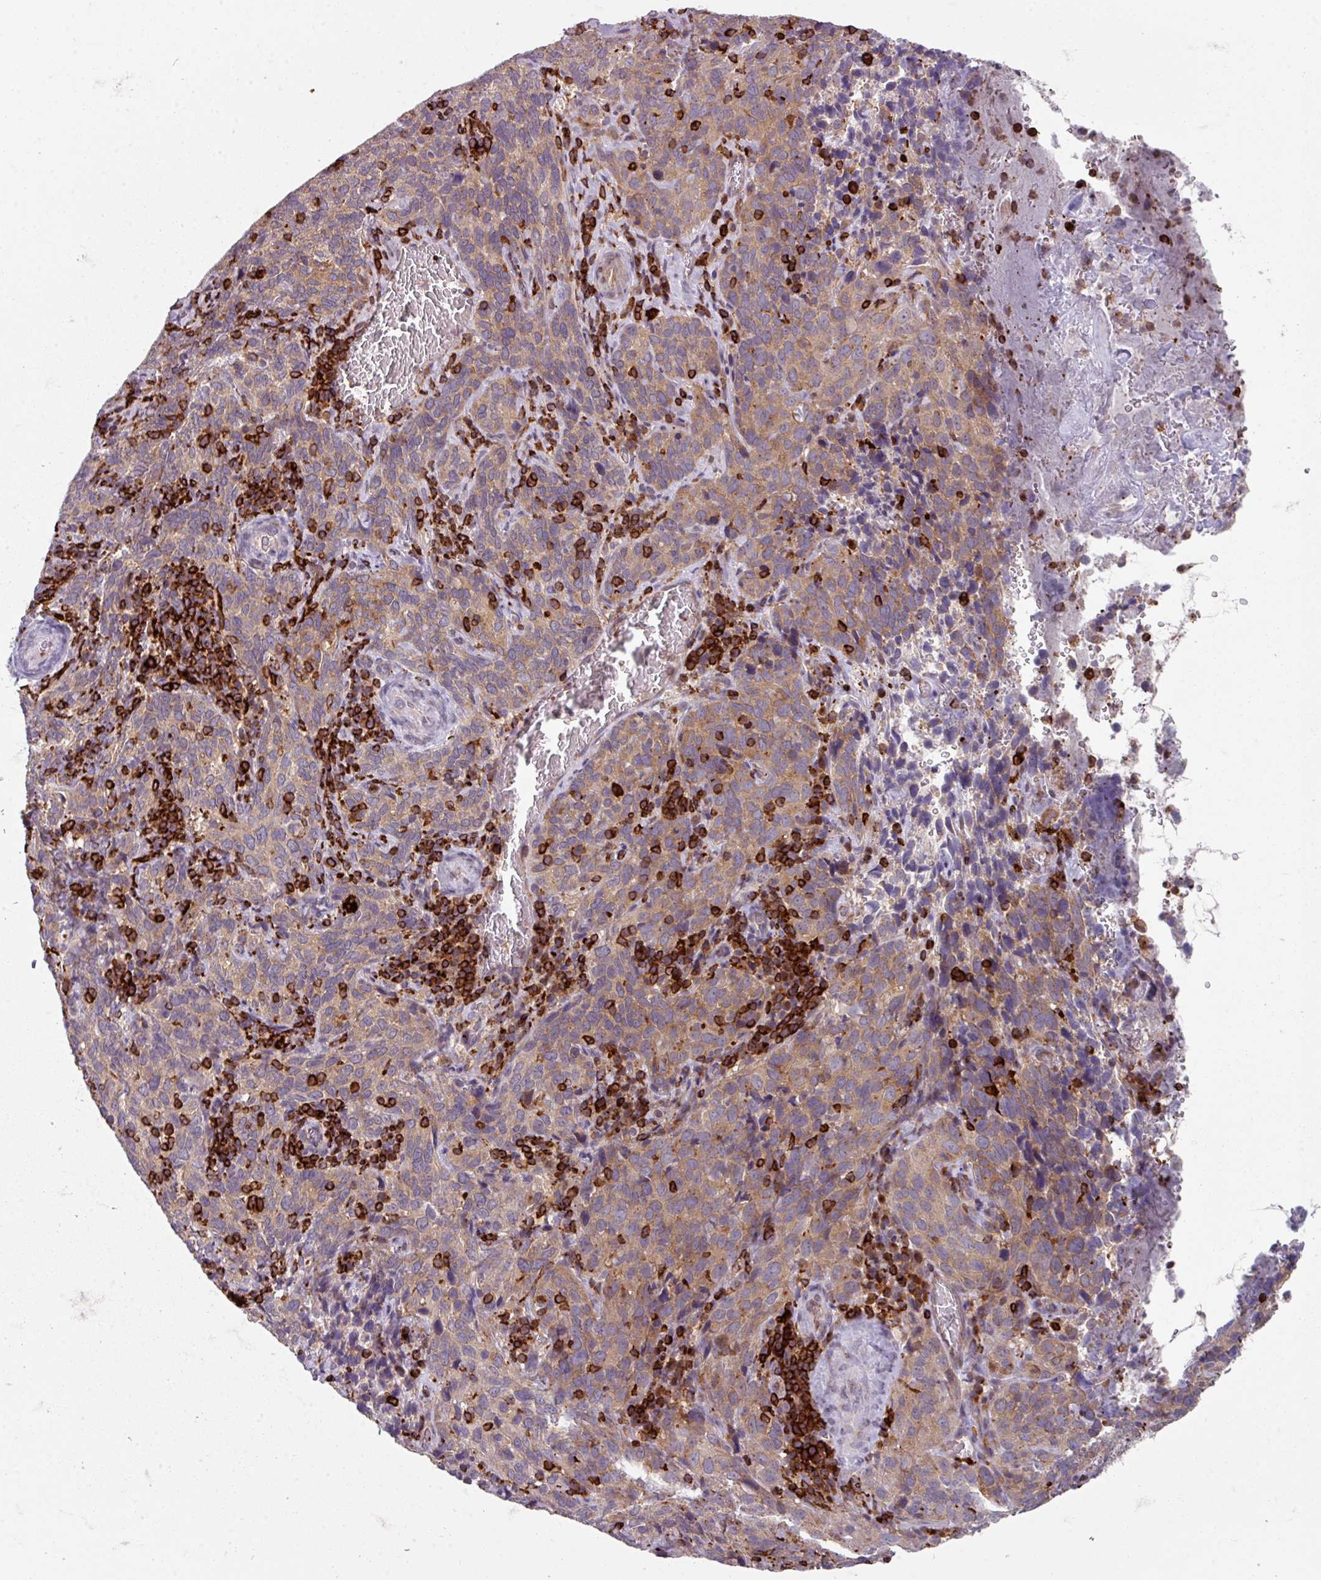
{"staining": {"intensity": "moderate", "quantity": "25%-75%", "location": "cytoplasmic/membranous"}, "tissue": "cervical cancer", "cell_type": "Tumor cells", "image_type": "cancer", "snomed": [{"axis": "morphology", "description": "Squamous cell carcinoma, NOS"}, {"axis": "topography", "description": "Cervix"}], "caption": "This is an image of IHC staining of cervical cancer, which shows moderate expression in the cytoplasmic/membranous of tumor cells.", "gene": "NEDD9", "patient": {"sex": "female", "age": 51}}